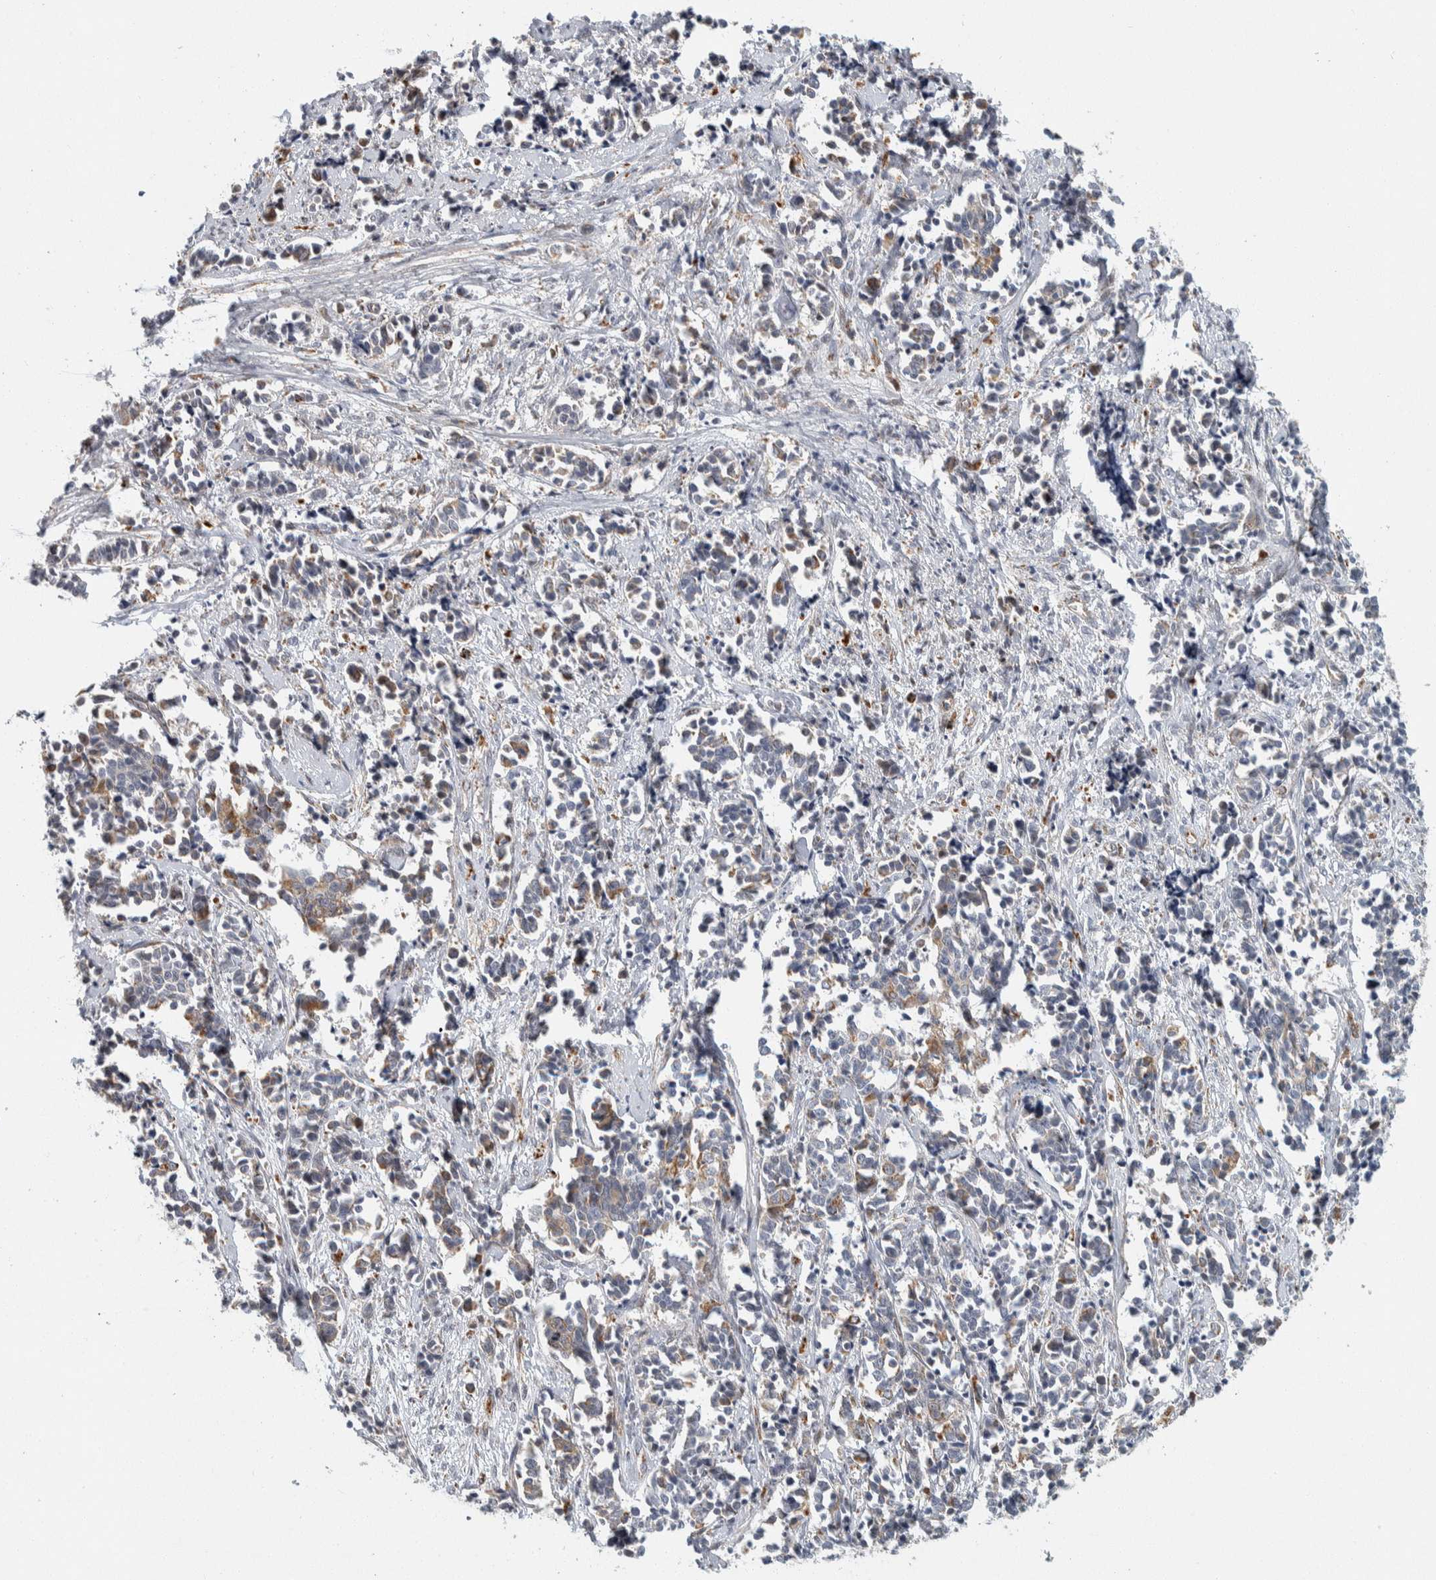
{"staining": {"intensity": "weak", "quantity": "<25%", "location": "cytoplasmic/membranous"}, "tissue": "cervical cancer", "cell_type": "Tumor cells", "image_type": "cancer", "snomed": [{"axis": "morphology", "description": "Normal tissue, NOS"}, {"axis": "morphology", "description": "Squamous cell carcinoma, NOS"}, {"axis": "topography", "description": "Cervix"}], "caption": "Immunohistochemical staining of cervical squamous cell carcinoma demonstrates no significant staining in tumor cells.", "gene": "AFP", "patient": {"sex": "female", "age": 35}}